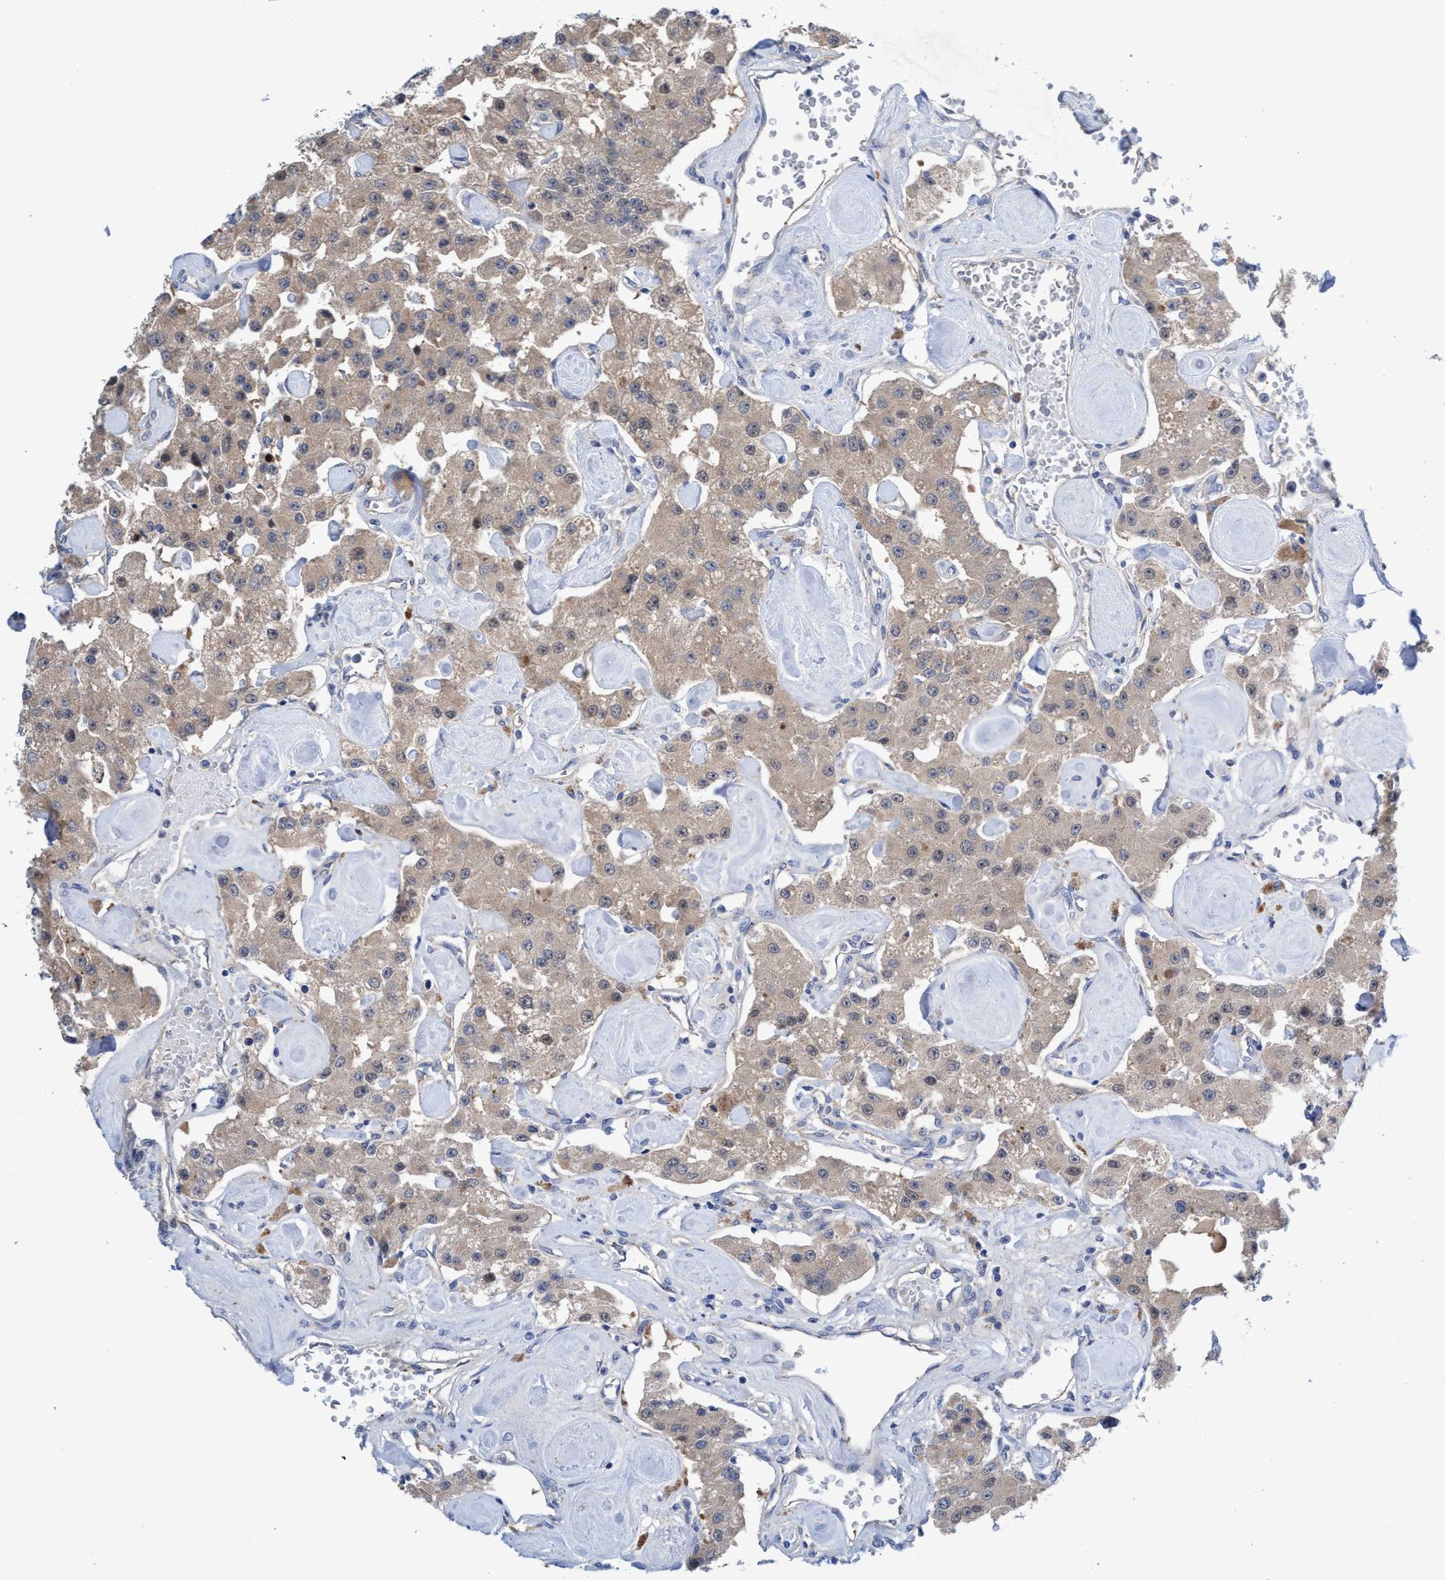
{"staining": {"intensity": "weak", "quantity": ">75%", "location": "cytoplasmic/membranous"}, "tissue": "carcinoid", "cell_type": "Tumor cells", "image_type": "cancer", "snomed": [{"axis": "morphology", "description": "Carcinoid, malignant, NOS"}, {"axis": "topography", "description": "Pancreas"}], "caption": "This image demonstrates immunohistochemistry (IHC) staining of human malignant carcinoid, with low weak cytoplasmic/membranous positivity in approximately >75% of tumor cells.", "gene": "SVEP1", "patient": {"sex": "male", "age": 41}}